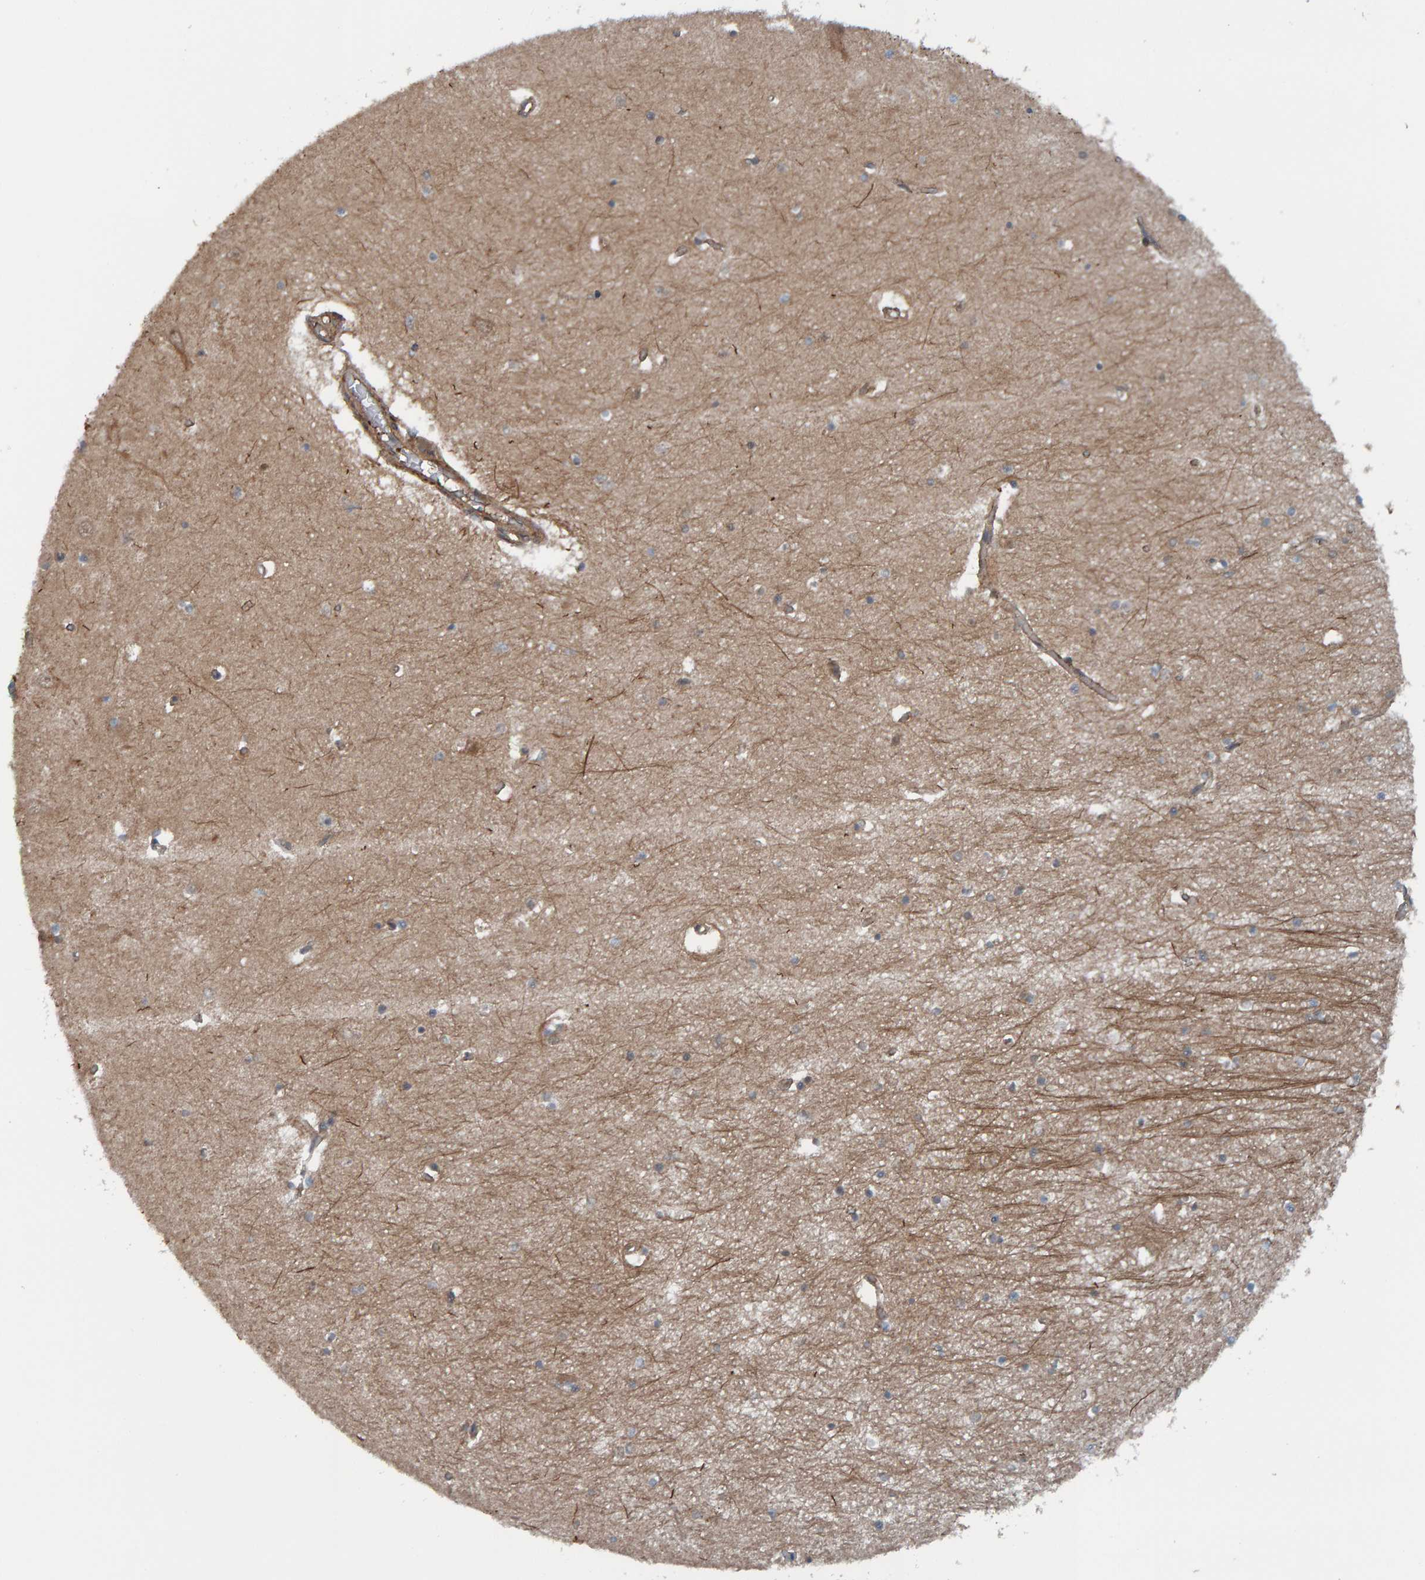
{"staining": {"intensity": "weak", "quantity": "25%-75%", "location": "cytoplasmic/membranous"}, "tissue": "hippocampus", "cell_type": "Glial cells", "image_type": "normal", "snomed": [{"axis": "morphology", "description": "Normal tissue, NOS"}, {"axis": "topography", "description": "Hippocampus"}], "caption": "Hippocampus stained with DAB immunohistochemistry demonstrates low levels of weak cytoplasmic/membranous expression in approximately 25%-75% of glial cells.", "gene": "CUEDC1", "patient": {"sex": "male", "age": 70}}